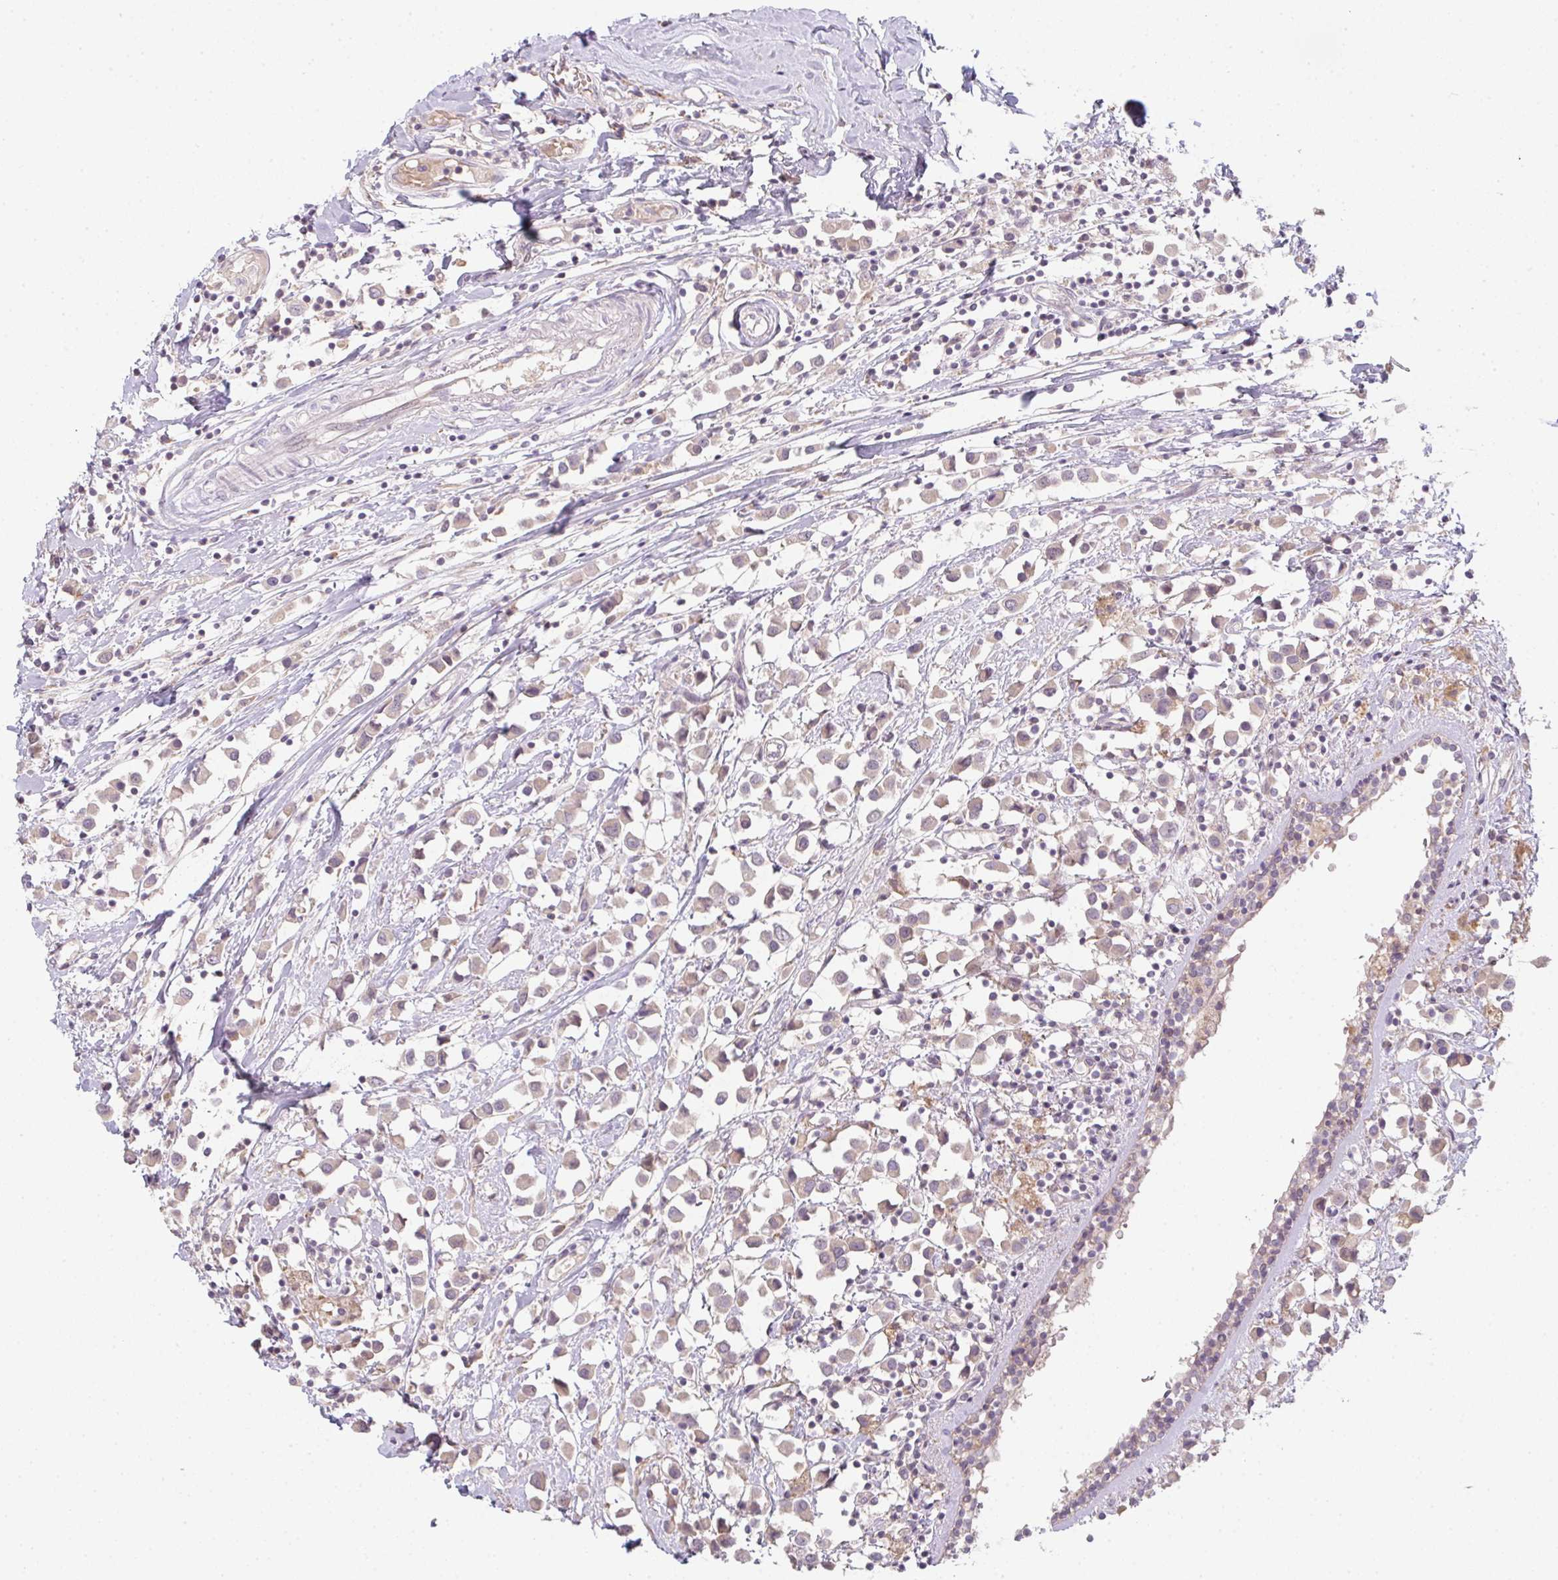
{"staining": {"intensity": "negative", "quantity": "none", "location": "none"}, "tissue": "breast cancer", "cell_type": "Tumor cells", "image_type": "cancer", "snomed": [{"axis": "morphology", "description": "Duct carcinoma"}, {"axis": "topography", "description": "Breast"}], "caption": "There is no significant positivity in tumor cells of invasive ductal carcinoma (breast). (Stains: DAB (3,3'-diaminobenzidine) IHC with hematoxylin counter stain, Microscopy: brightfield microscopy at high magnification).", "gene": "TMEM237", "patient": {"sex": "female", "age": 61}}